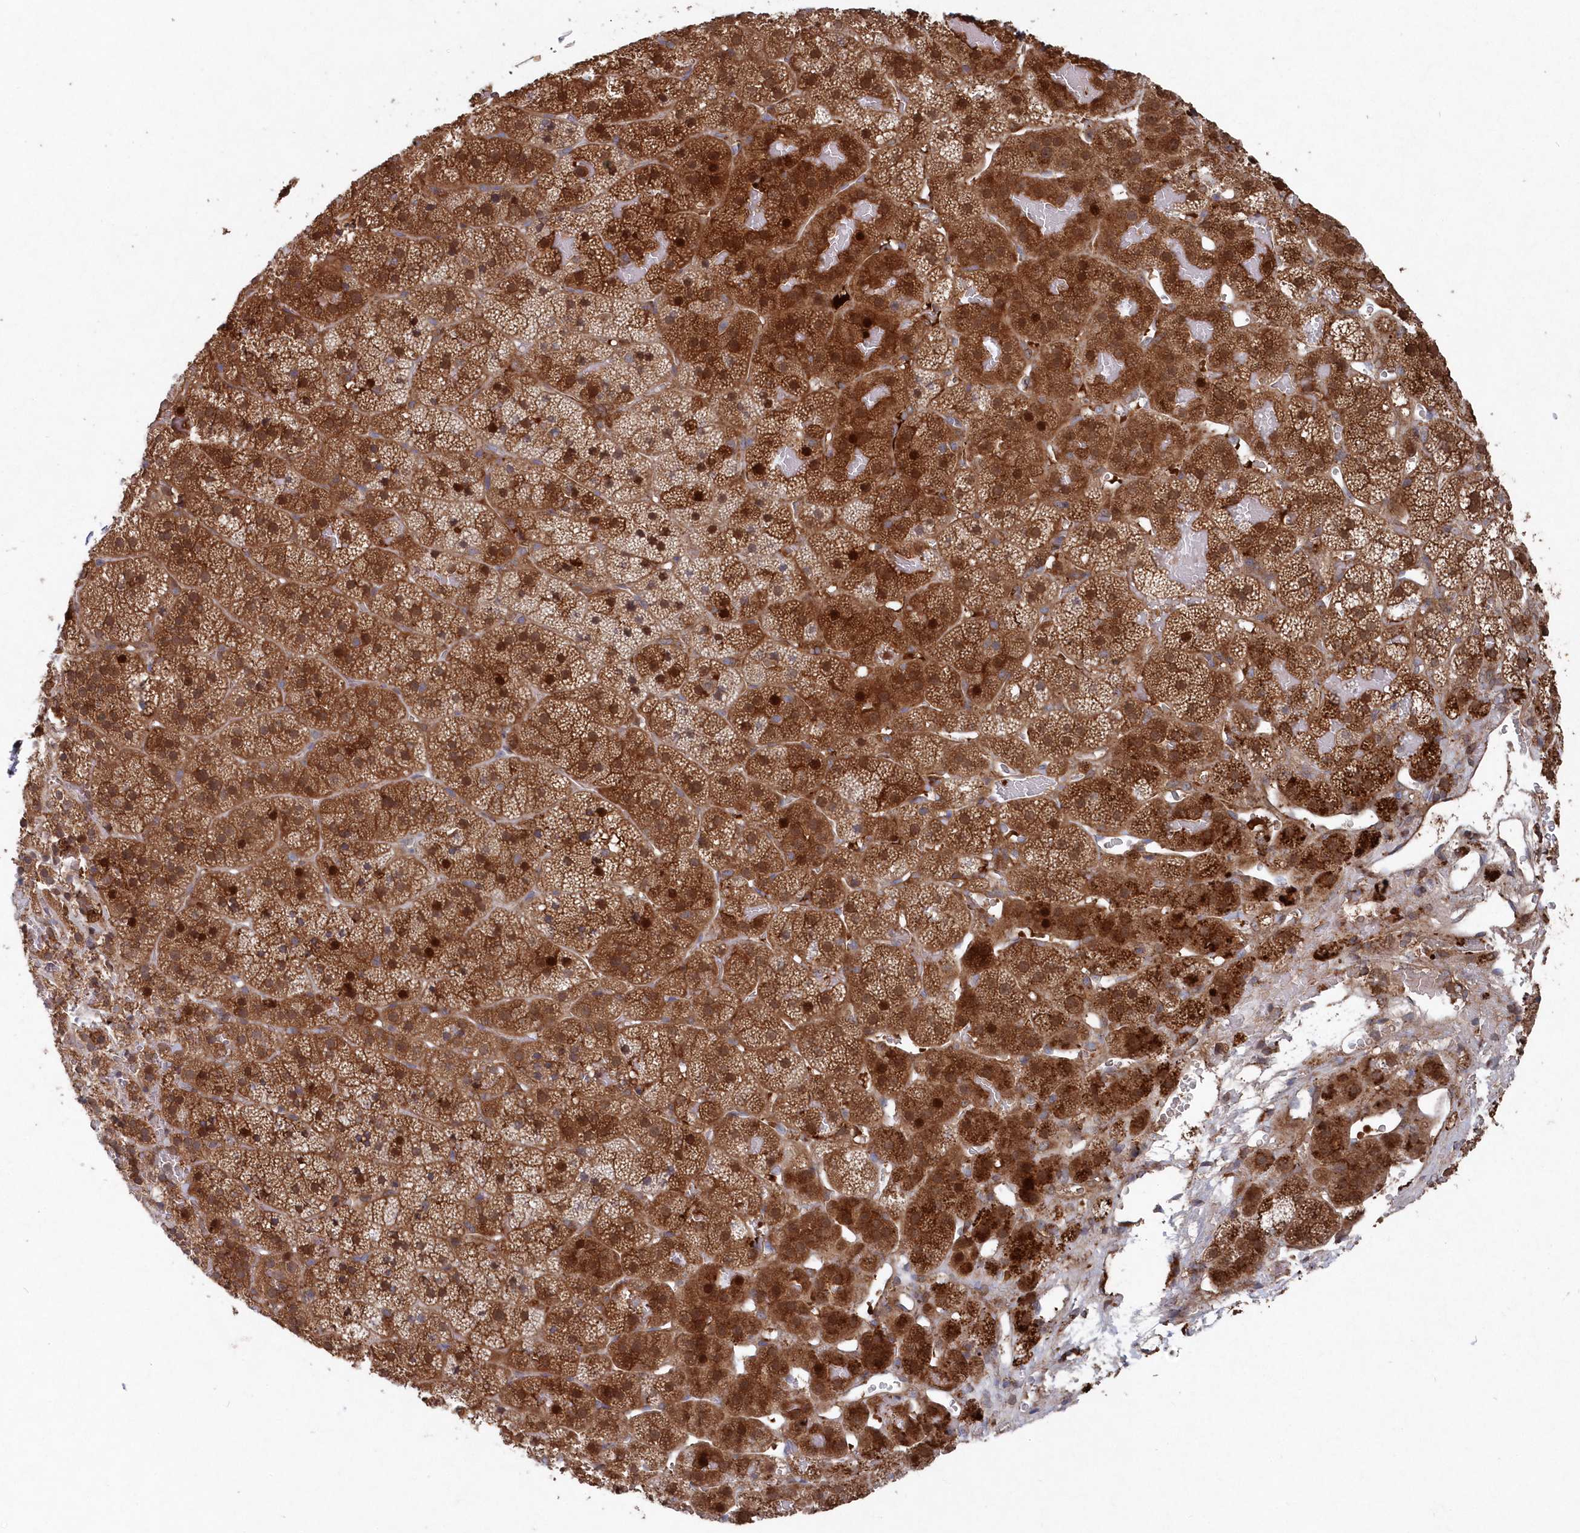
{"staining": {"intensity": "strong", "quantity": ">75%", "location": "cytoplasmic/membranous,nuclear"}, "tissue": "adrenal gland", "cell_type": "Glandular cells", "image_type": "normal", "snomed": [{"axis": "morphology", "description": "Normal tissue, NOS"}, {"axis": "topography", "description": "Adrenal gland"}], "caption": "Protein staining of unremarkable adrenal gland shows strong cytoplasmic/membranous,nuclear positivity in approximately >75% of glandular cells. The protein of interest is shown in brown color, while the nuclei are stained blue.", "gene": "ABHD14B", "patient": {"sex": "female", "age": 44}}